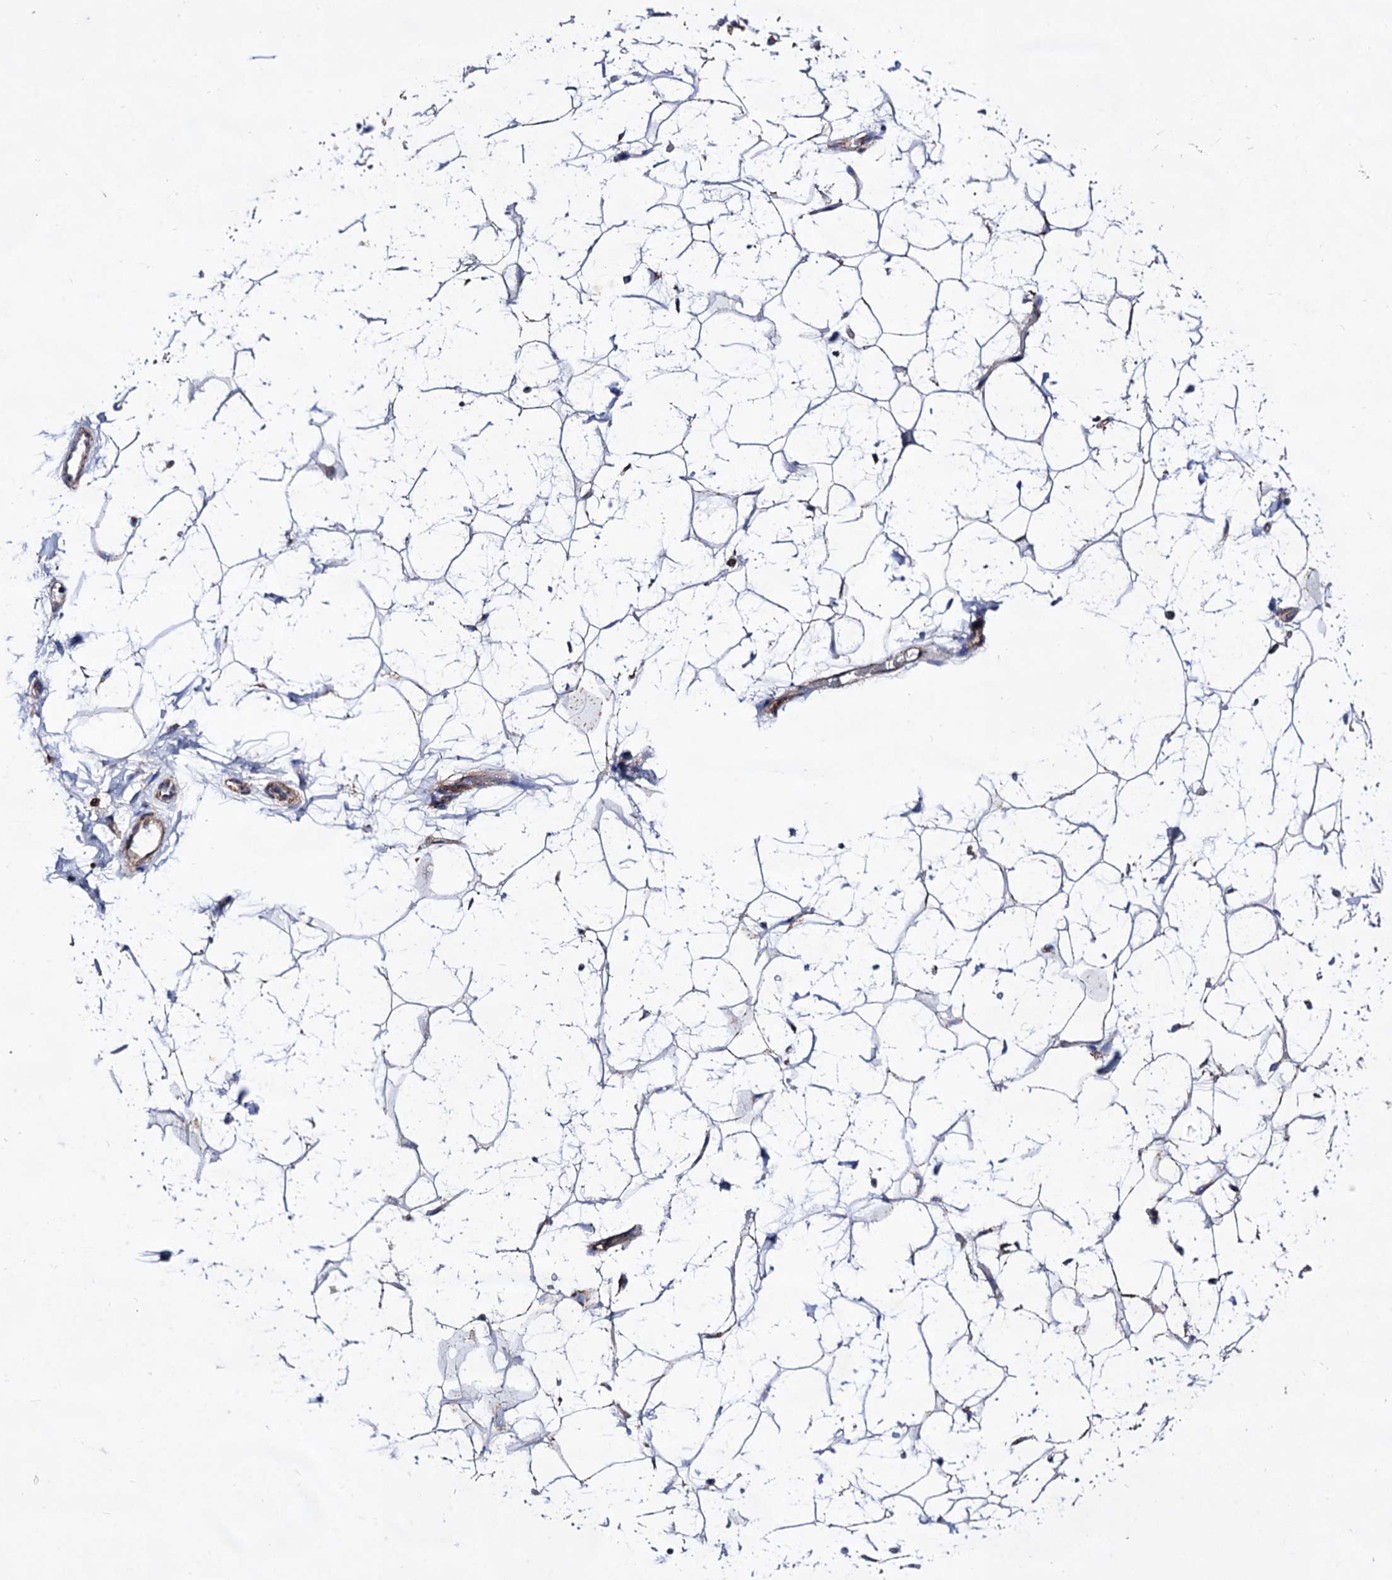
{"staining": {"intensity": "negative", "quantity": "none", "location": "none"}, "tissue": "adipose tissue", "cell_type": "Adipocytes", "image_type": "normal", "snomed": [{"axis": "morphology", "description": "Normal tissue, NOS"}, {"axis": "topography", "description": "Breast"}], "caption": "DAB immunohistochemical staining of normal adipose tissue shows no significant expression in adipocytes. (Brightfield microscopy of DAB (3,3'-diaminobenzidine) immunohistochemistry (IHC) at high magnification).", "gene": "ACAD9", "patient": {"sex": "female", "age": 26}}